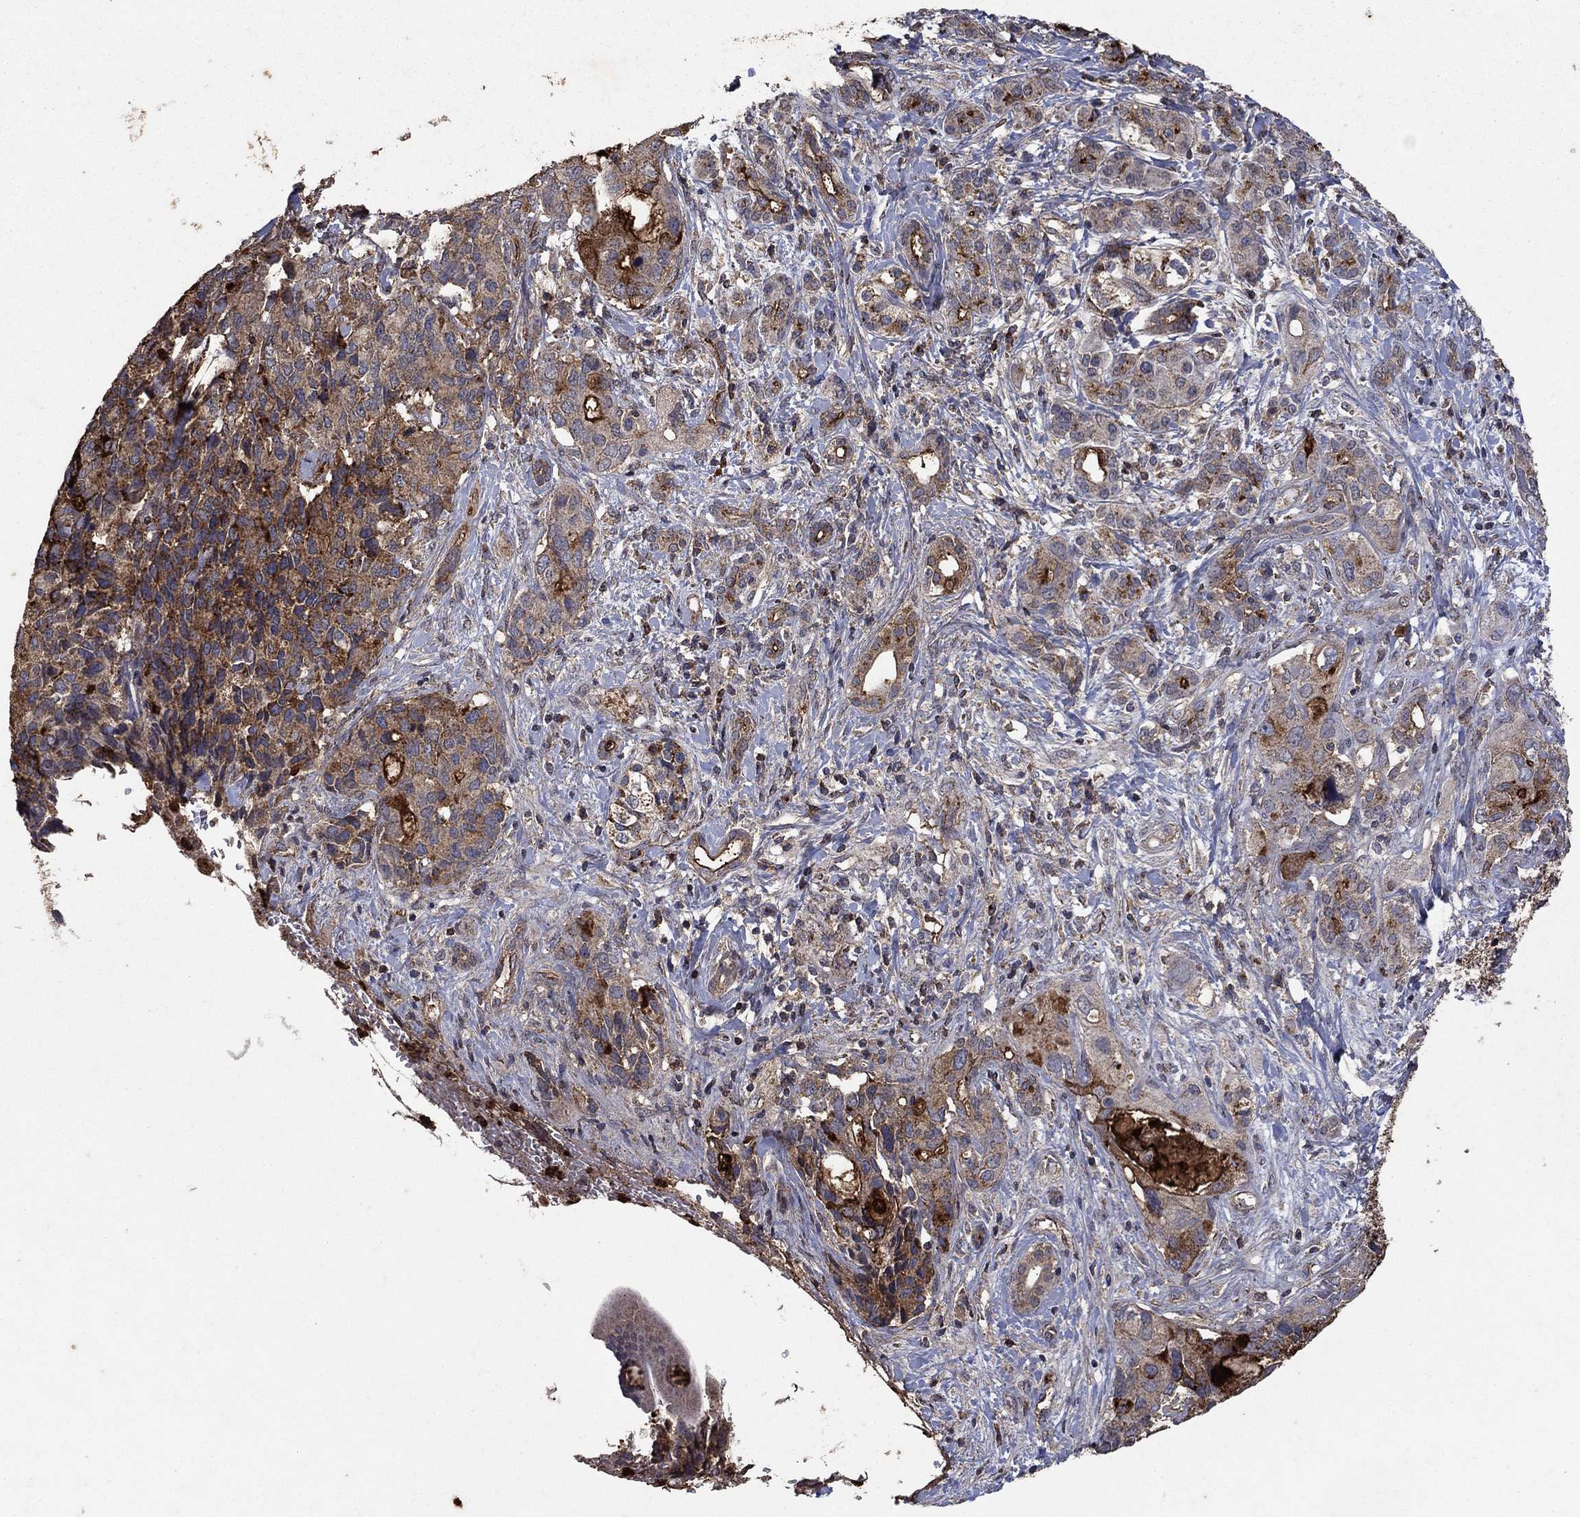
{"staining": {"intensity": "strong", "quantity": "<25%", "location": "cytoplasmic/membranous"}, "tissue": "pancreatic cancer", "cell_type": "Tumor cells", "image_type": "cancer", "snomed": [{"axis": "morphology", "description": "Adenocarcinoma, NOS"}, {"axis": "topography", "description": "Pancreas"}], "caption": "This image exhibits immunohistochemistry (IHC) staining of adenocarcinoma (pancreatic), with medium strong cytoplasmic/membranous expression in about <25% of tumor cells.", "gene": "CD24", "patient": {"sex": "female", "age": 56}}